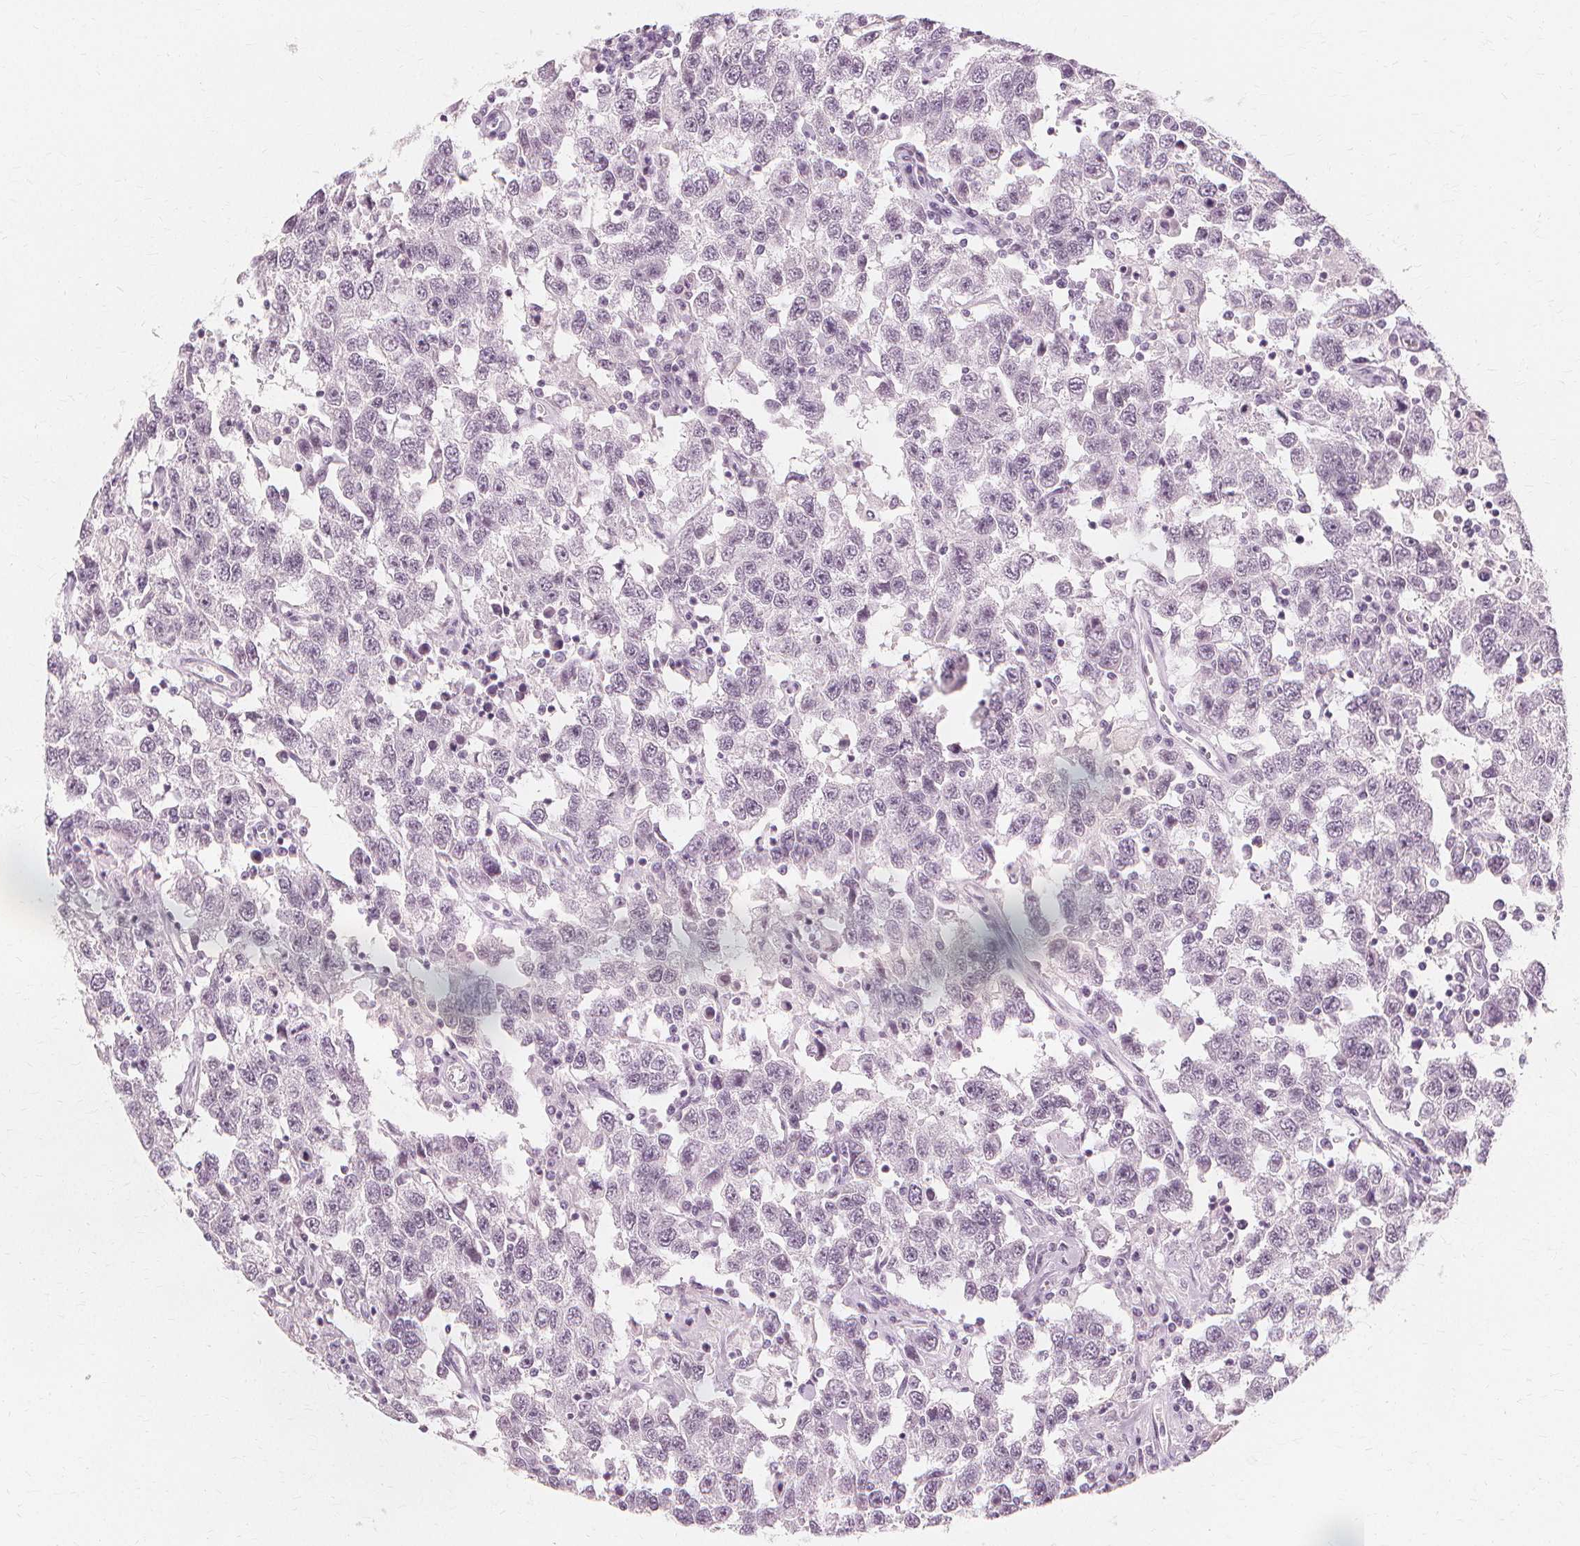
{"staining": {"intensity": "negative", "quantity": "none", "location": "none"}, "tissue": "testis cancer", "cell_type": "Tumor cells", "image_type": "cancer", "snomed": [{"axis": "morphology", "description": "Seminoma, NOS"}, {"axis": "topography", "description": "Testis"}], "caption": "DAB (3,3'-diaminobenzidine) immunohistochemical staining of human testis seminoma reveals no significant positivity in tumor cells.", "gene": "NXPE1", "patient": {"sex": "male", "age": 41}}